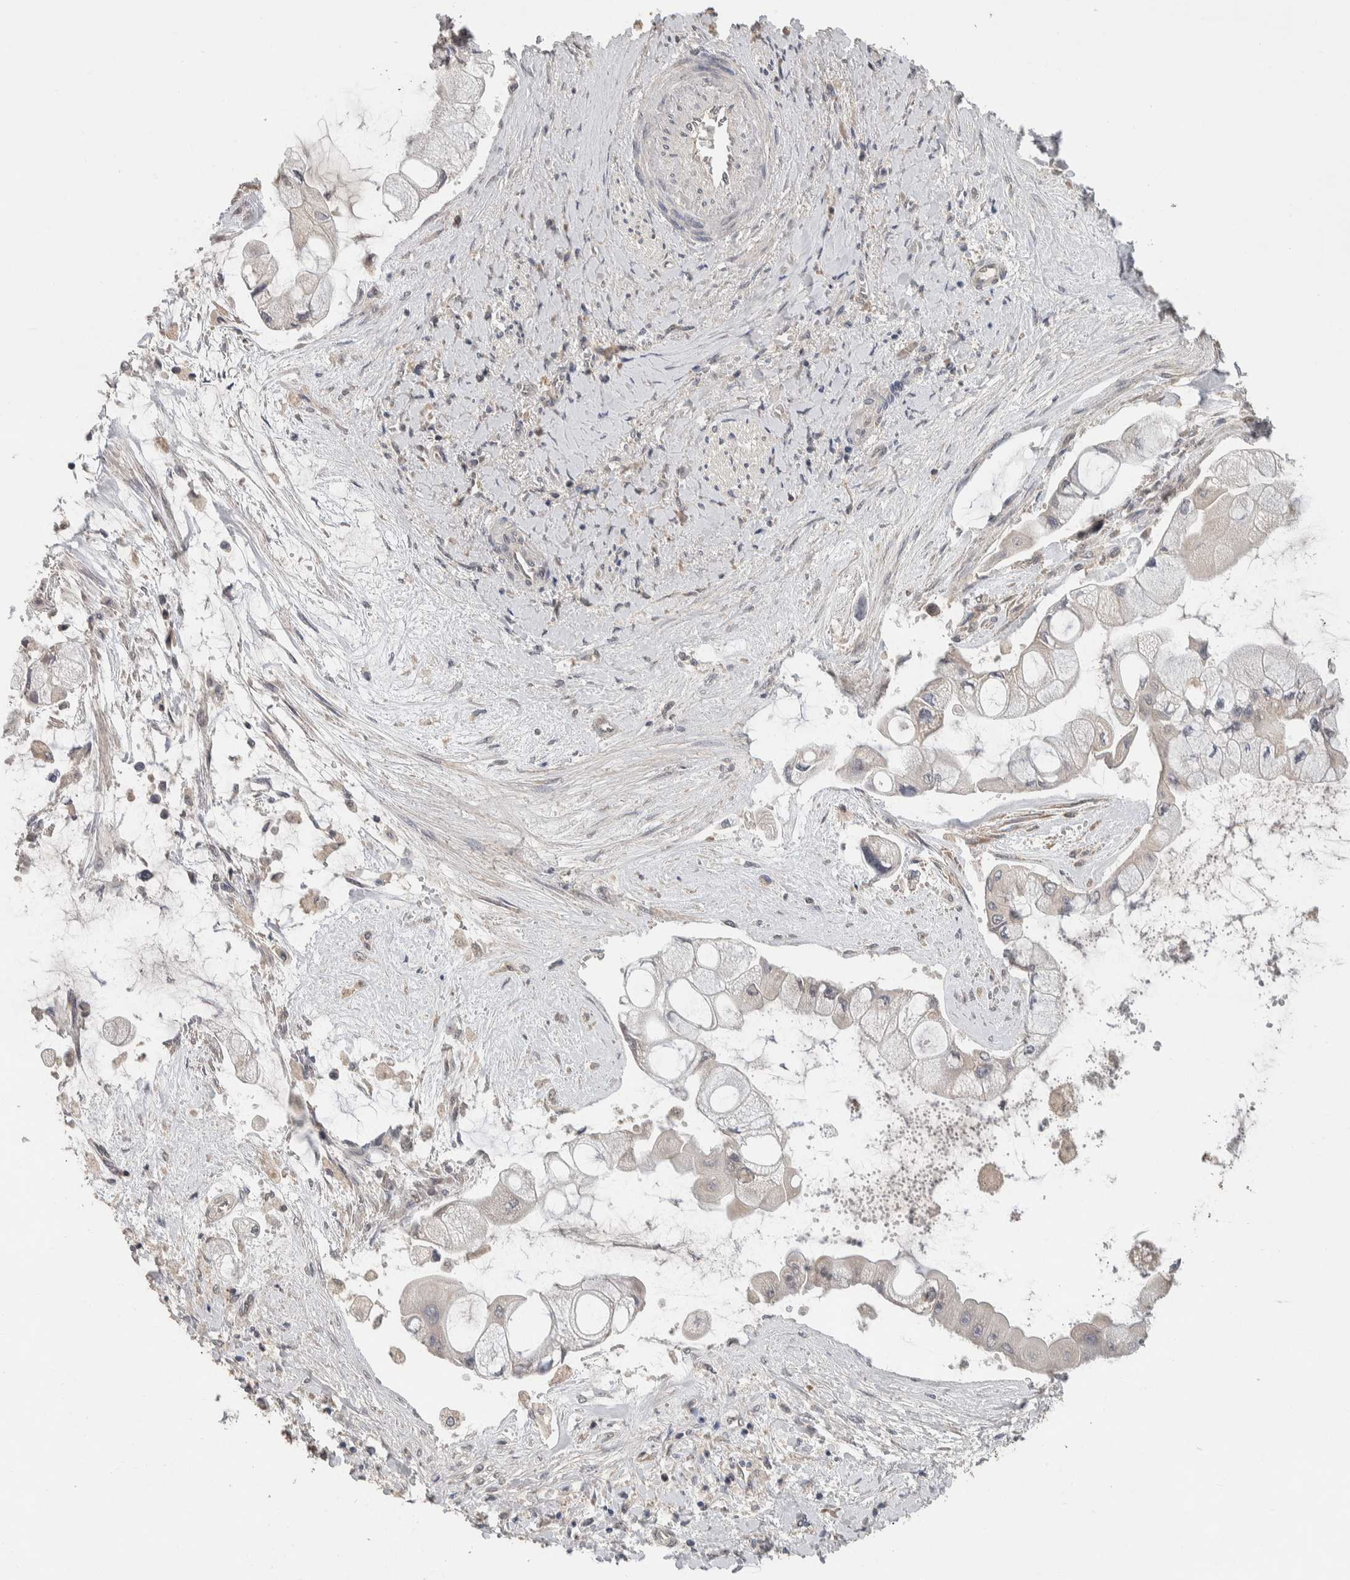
{"staining": {"intensity": "weak", "quantity": "<25%", "location": "cytoplasmic/membranous"}, "tissue": "liver cancer", "cell_type": "Tumor cells", "image_type": "cancer", "snomed": [{"axis": "morphology", "description": "Cholangiocarcinoma"}, {"axis": "topography", "description": "Liver"}], "caption": "Tumor cells are negative for brown protein staining in liver cancer (cholangiocarcinoma).", "gene": "CYSRT1", "patient": {"sex": "male", "age": 50}}